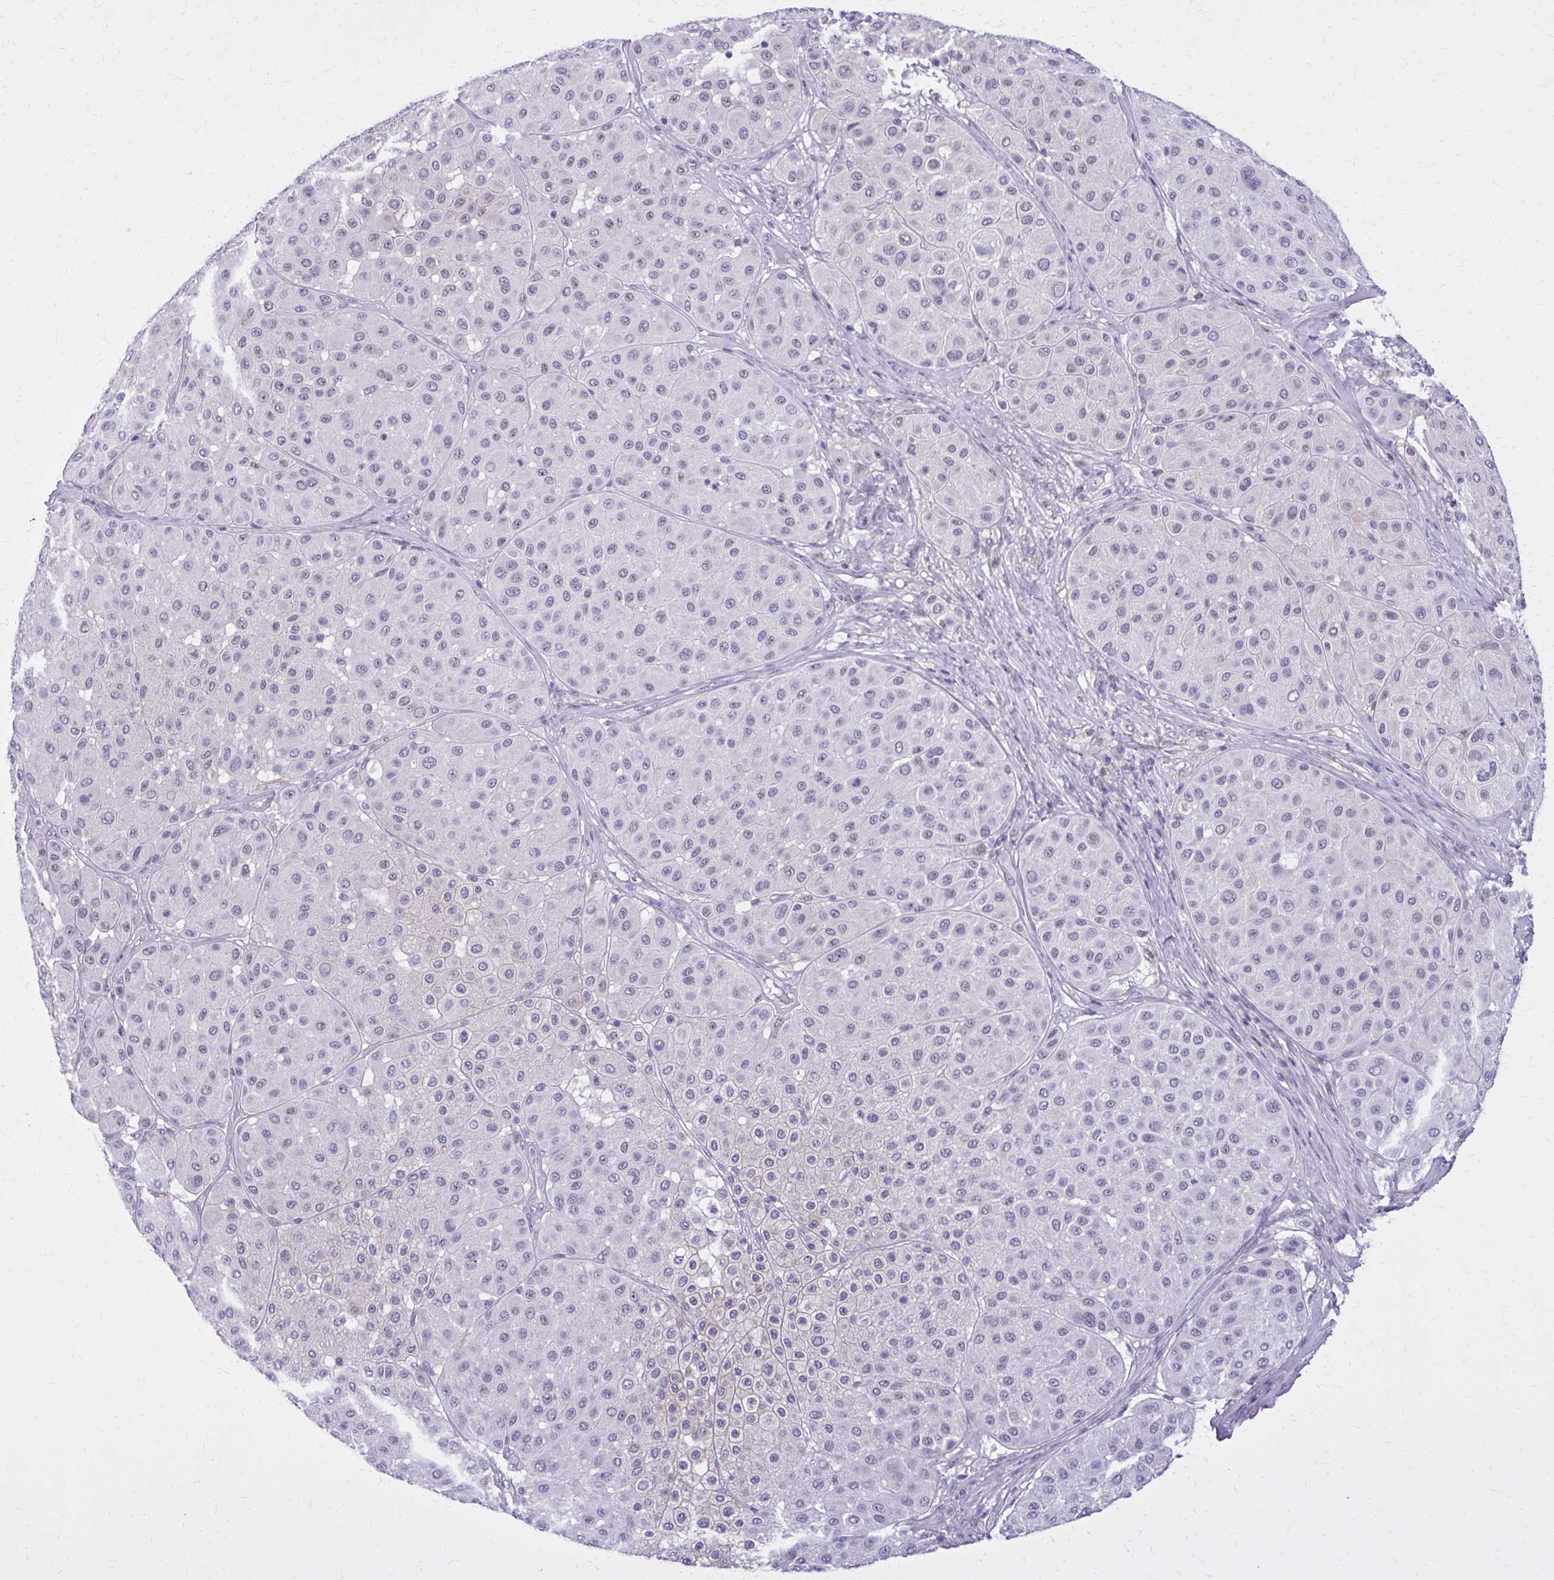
{"staining": {"intensity": "negative", "quantity": "none", "location": "none"}, "tissue": "melanoma", "cell_type": "Tumor cells", "image_type": "cancer", "snomed": [{"axis": "morphology", "description": "Malignant melanoma, Metastatic site"}, {"axis": "topography", "description": "Smooth muscle"}], "caption": "This image is of malignant melanoma (metastatic site) stained with immunohistochemistry to label a protein in brown with the nuclei are counter-stained blue. There is no expression in tumor cells. (DAB immunohistochemistry visualized using brightfield microscopy, high magnification).", "gene": "RASL11B", "patient": {"sex": "male", "age": 41}}